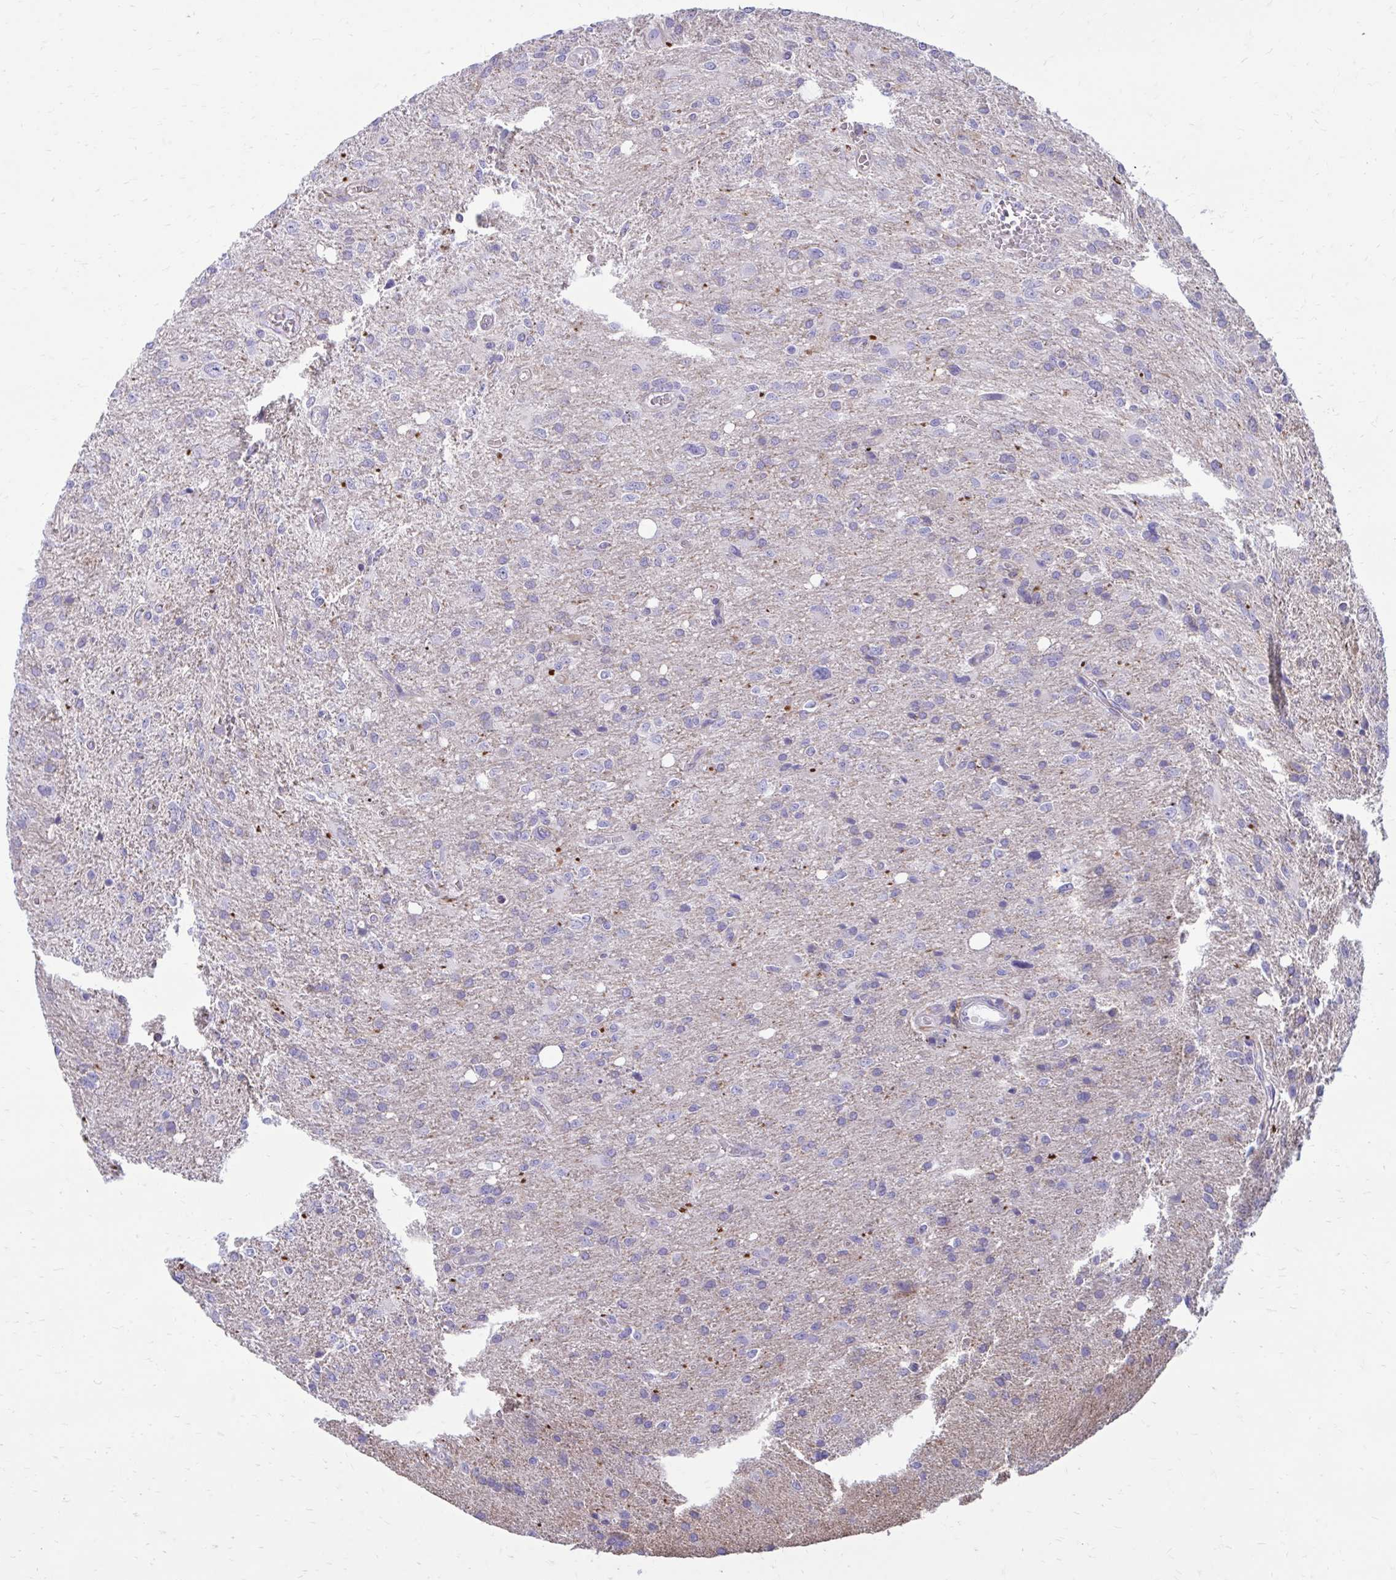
{"staining": {"intensity": "negative", "quantity": "none", "location": "none"}, "tissue": "glioma", "cell_type": "Tumor cells", "image_type": "cancer", "snomed": [{"axis": "morphology", "description": "Glioma, malignant, Low grade"}, {"axis": "topography", "description": "Brain"}], "caption": "Malignant glioma (low-grade) stained for a protein using immunohistochemistry (IHC) reveals no positivity tumor cells.", "gene": "CLTA", "patient": {"sex": "male", "age": 66}}